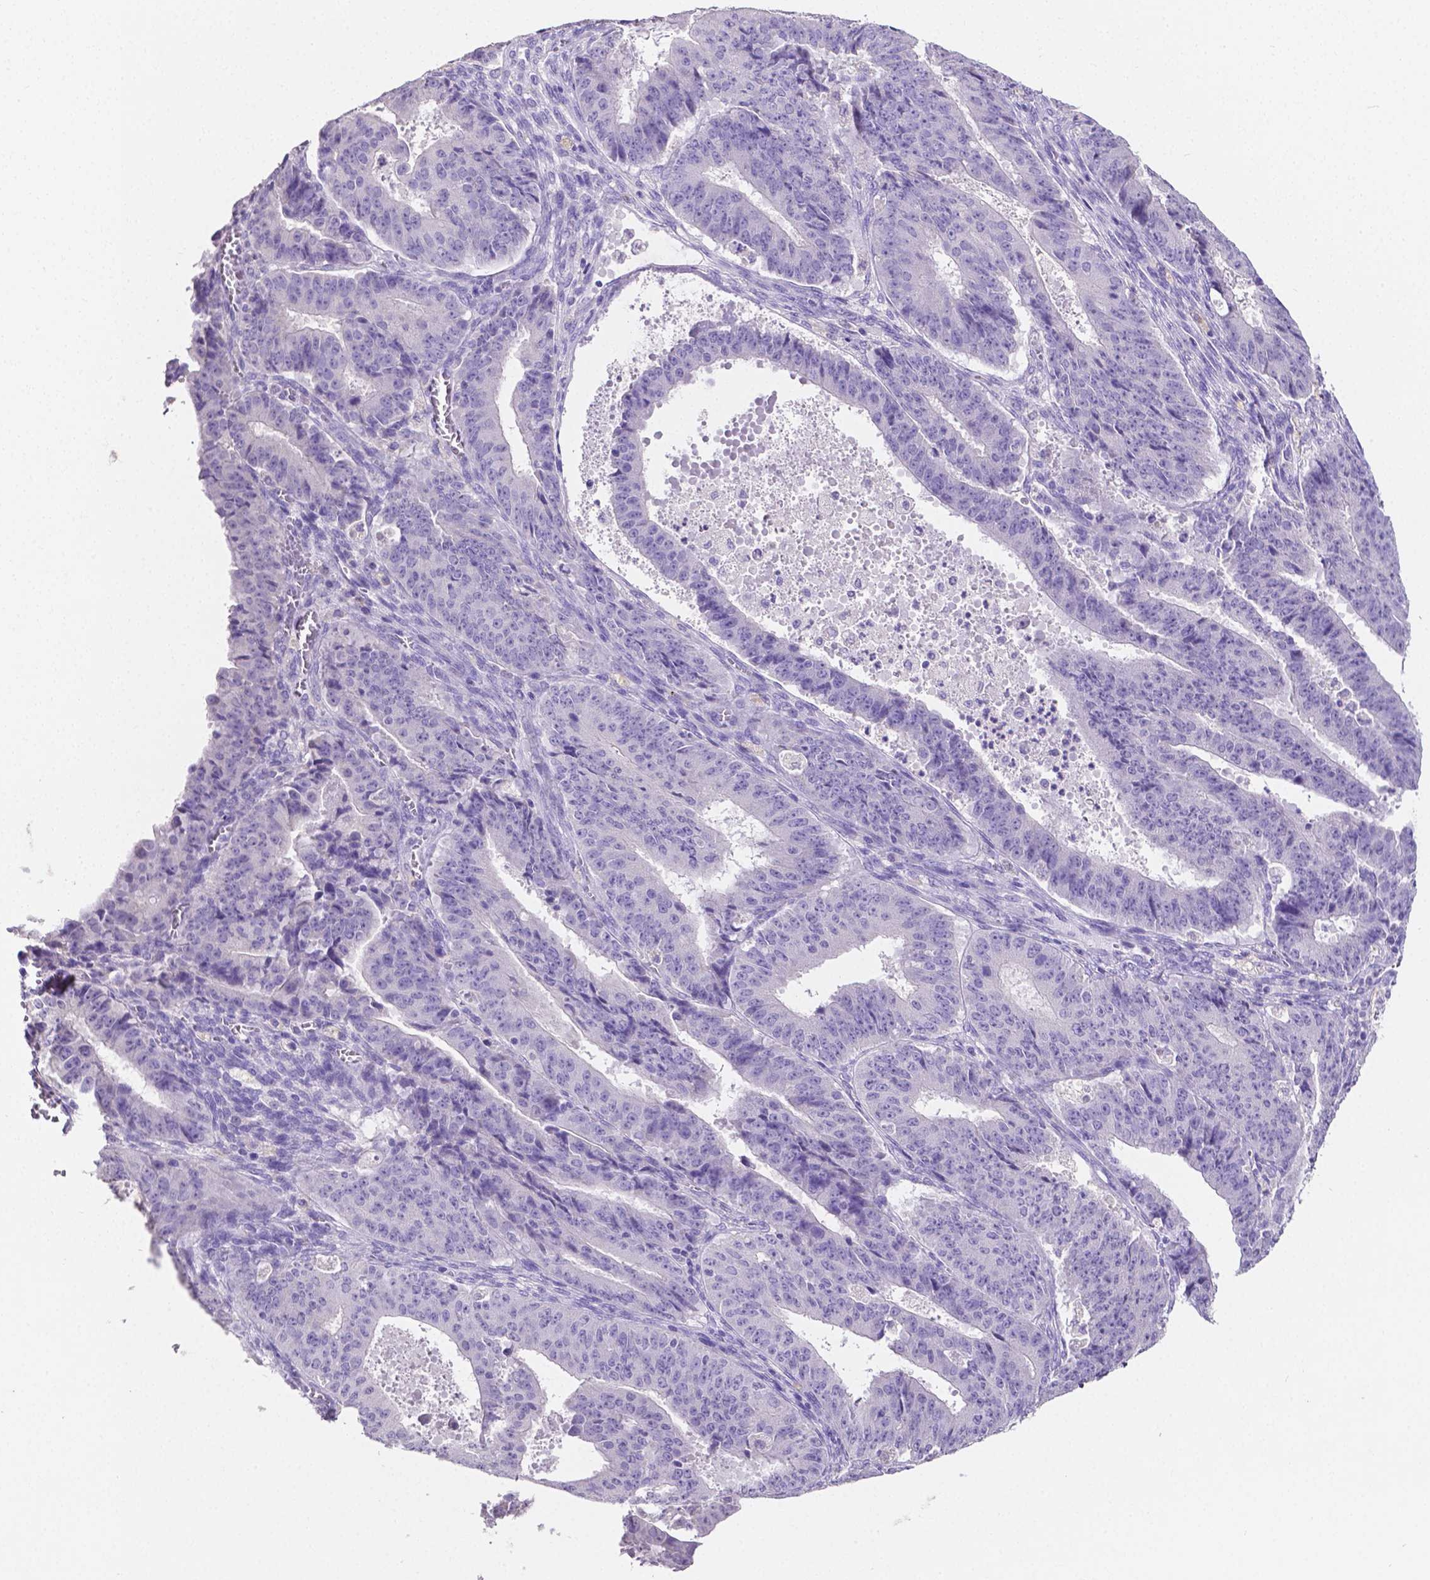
{"staining": {"intensity": "negative", "quantity": "none", "location": "none"}, "tissue": "ovarian cancer", "cell_type": "Tumor cells", "image_type": "cancer", "snomed": [{"axis": "morphology", "description": "Carcinoma, endometroid"}, {"axis": "topography", "description": "Ovary"}], "caption": "Histopathology image shows no significant protein staining in tumor cells of ovarian endometroid carcinoma.", "gene": "SLC22A2", "patient": {"sex": "female", "age": 42}}